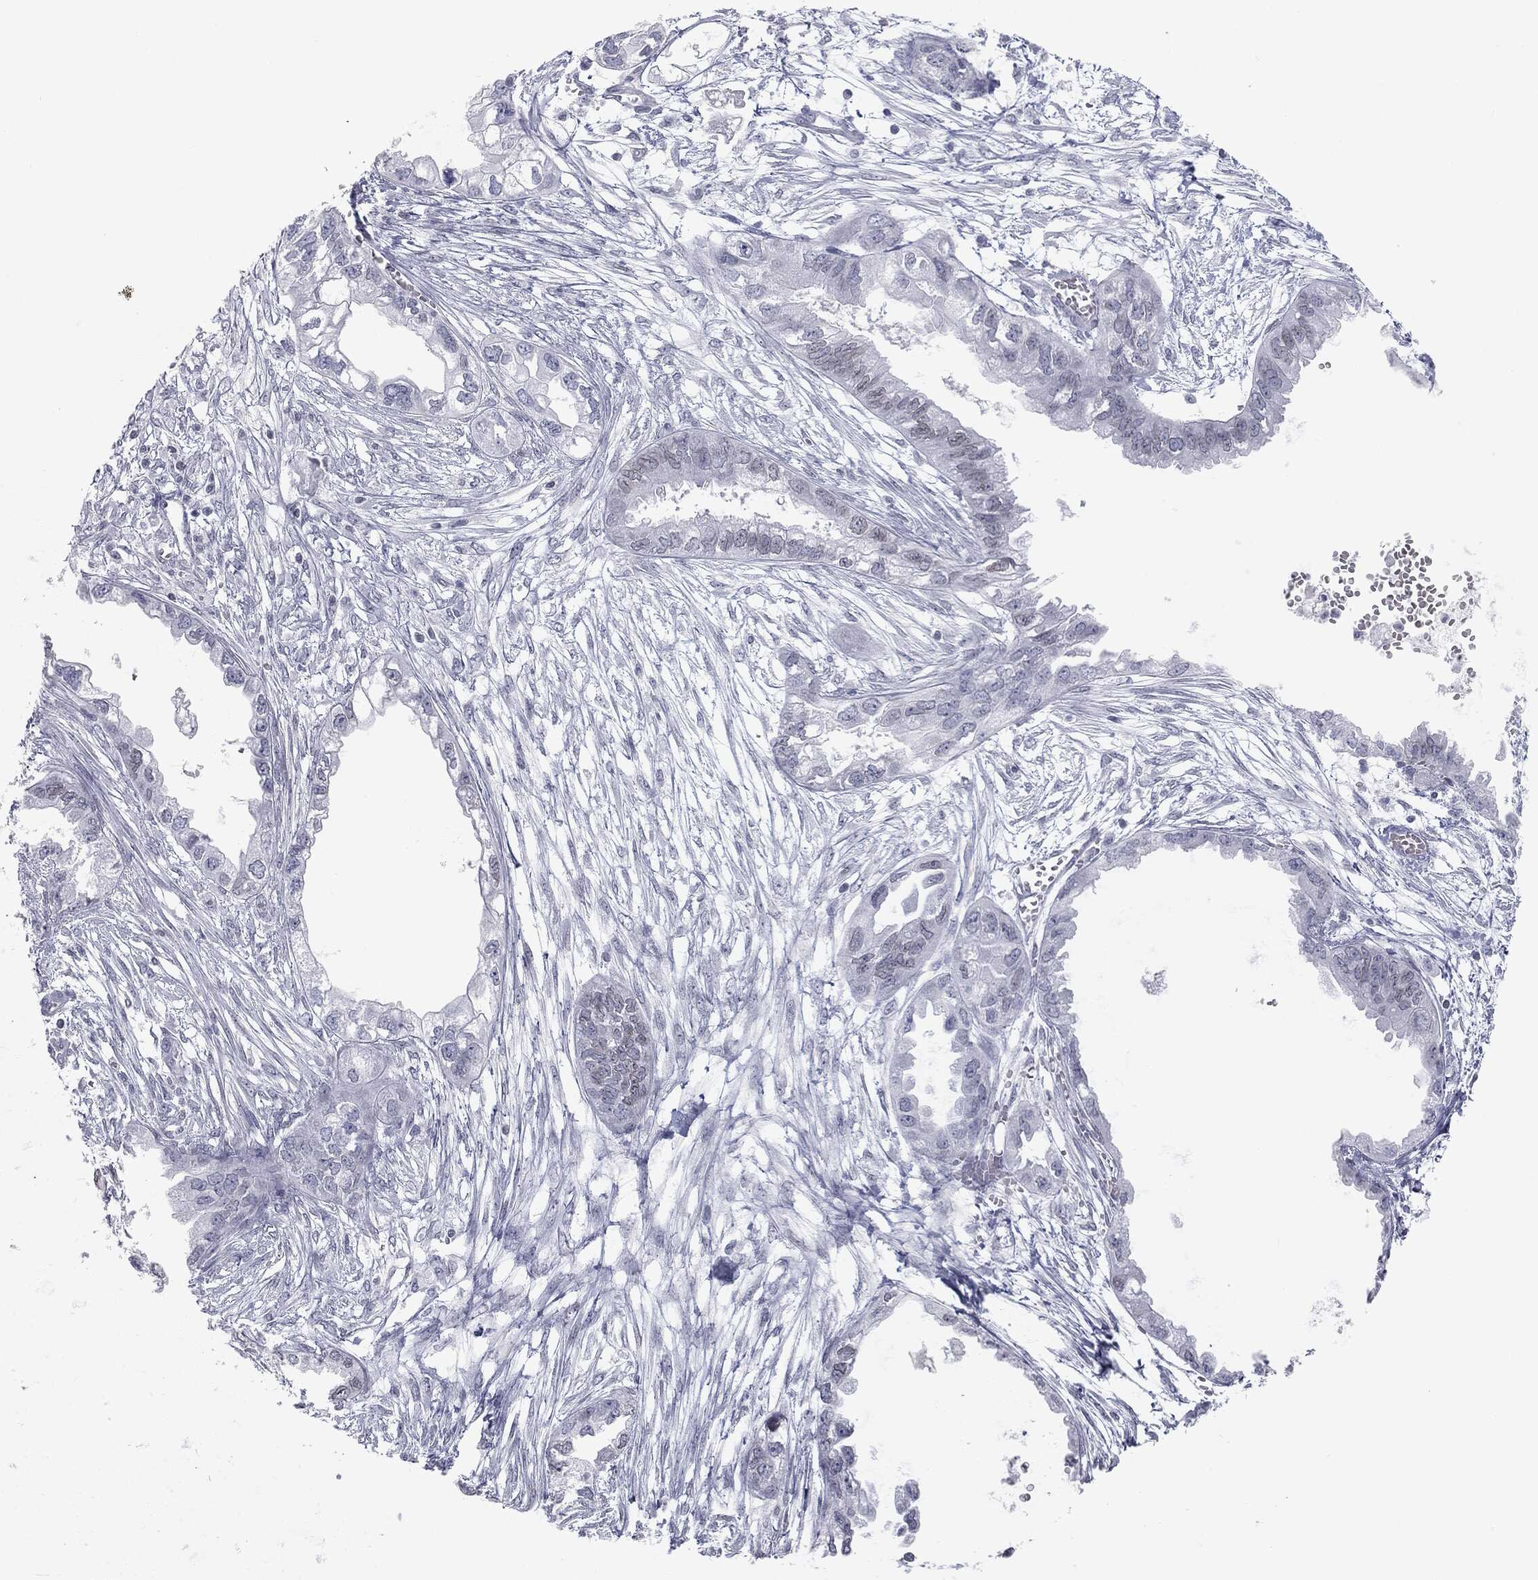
{"staining": {"intensity": "negative", "quantity": "none", "location": "none"}, "tissue": "endometrial cancer", "cell_type": "Tumor cells", "image_type": "cancer", "snomed": [{"axis": "morphology", "description": "Adenocarcinoma, NOS"}, {"axis": "morphology", "description": "Adenocarcinoma, metastatic, NOS"}, {"axis": "topography", "description": "Adipose tissue"}, {"axis": "topography", "description": "Endometrium"}], "caption": "An image of human endometrial metastatic adenocarcinoma is negative for staining in tumor cells.", "gene": "ALDOB", "patient": {"sex": "female", "age": 67}}